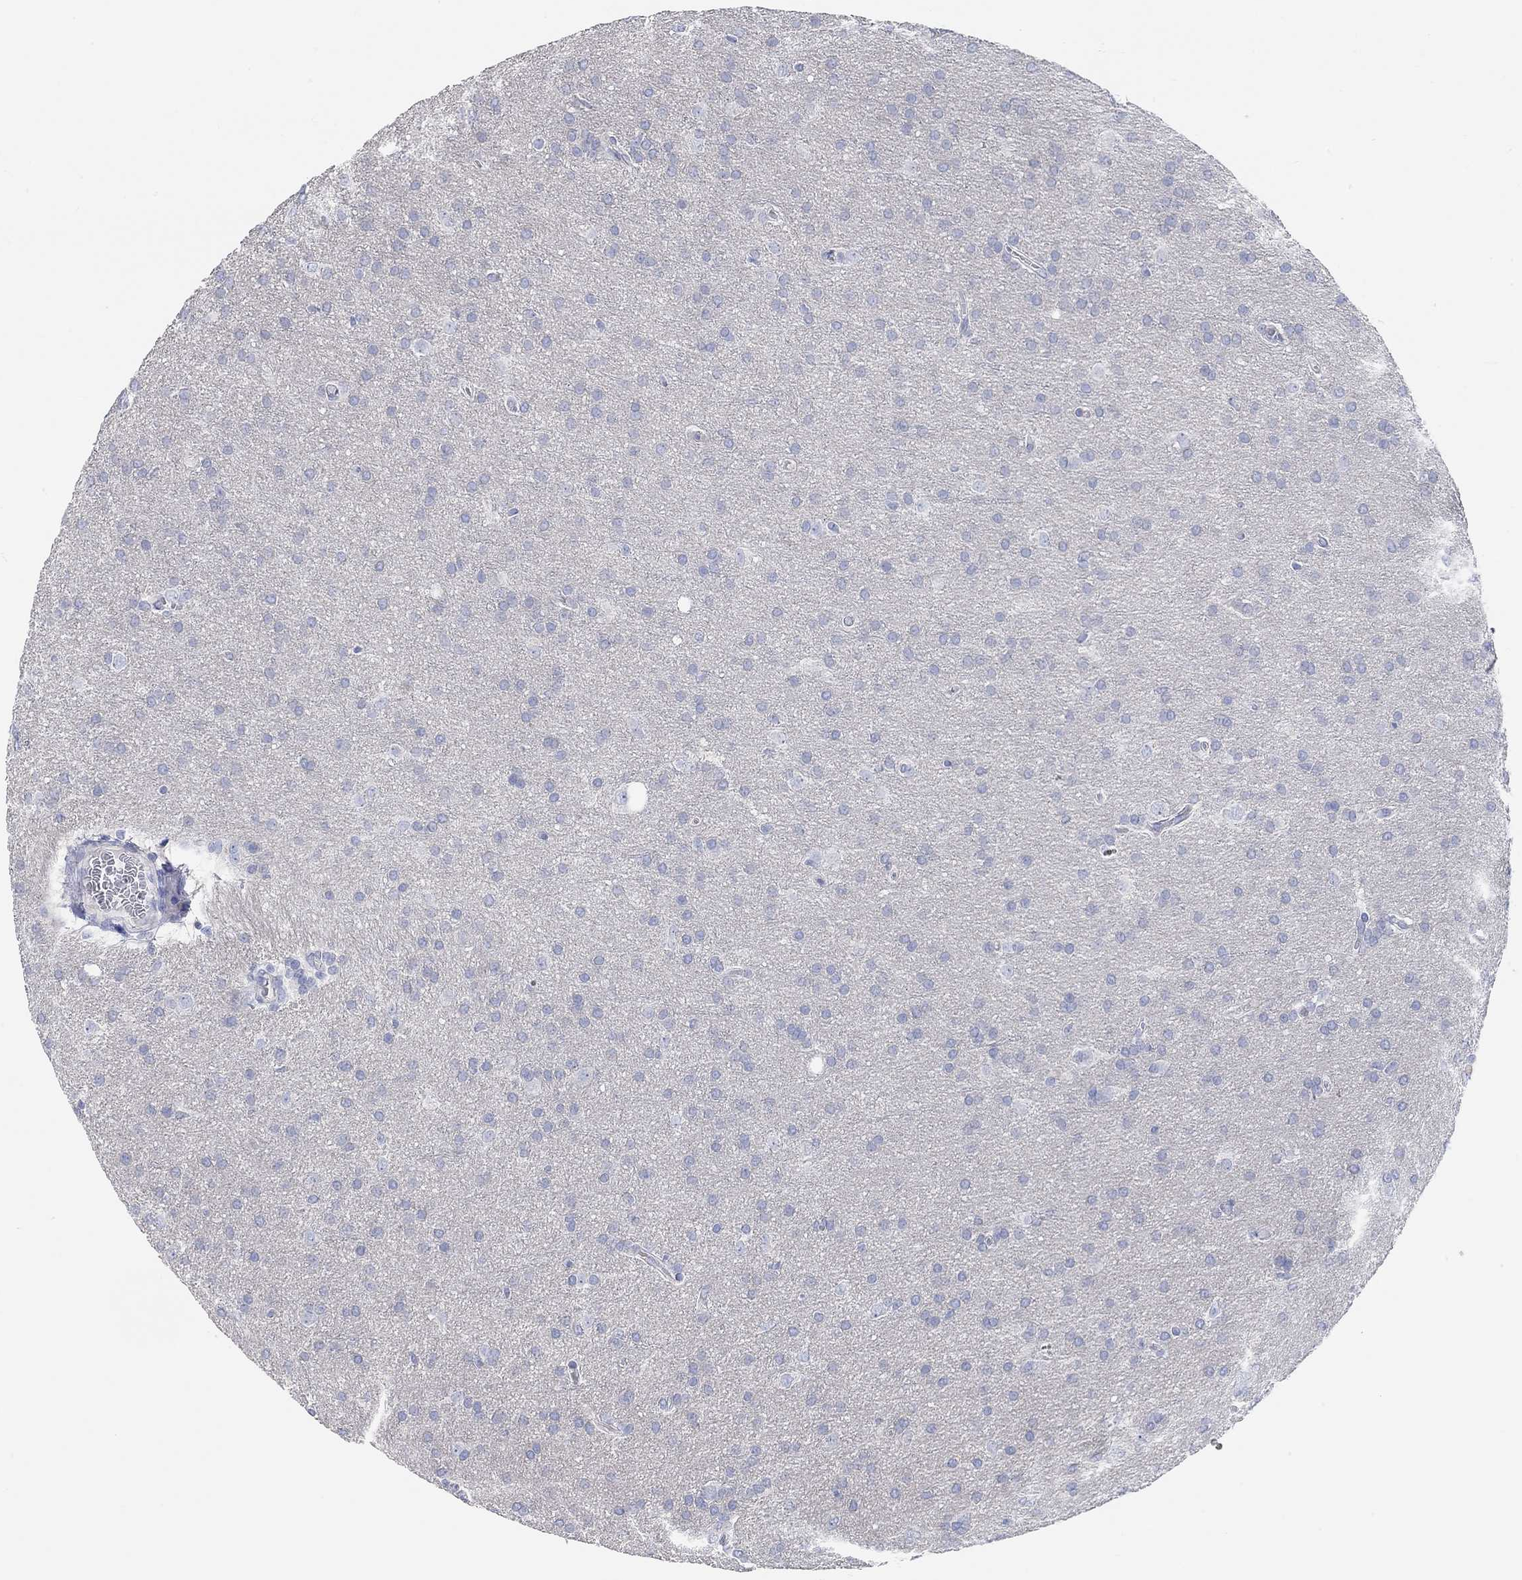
{"staining": {"intensity": "negative", "quantity": "none", "location": "none"}, "tissue": "glioma", "cell_type": "Tumor cells", "image_type": "cancer", "snomed": [{"axis": "morphology", "description": "Glioma, malignant, Low grade"}, {"axis": "topography", "description": "Brain"}], "caption": "A photomicrograph of malignant low-grade glioma stained for a protein reveals no brown staining in tumor cells. (Brightfield microscopy of DAB IHC at high magnification).", "gene": "NLRP14", "patient": {"sex": "female", "age": 32}}